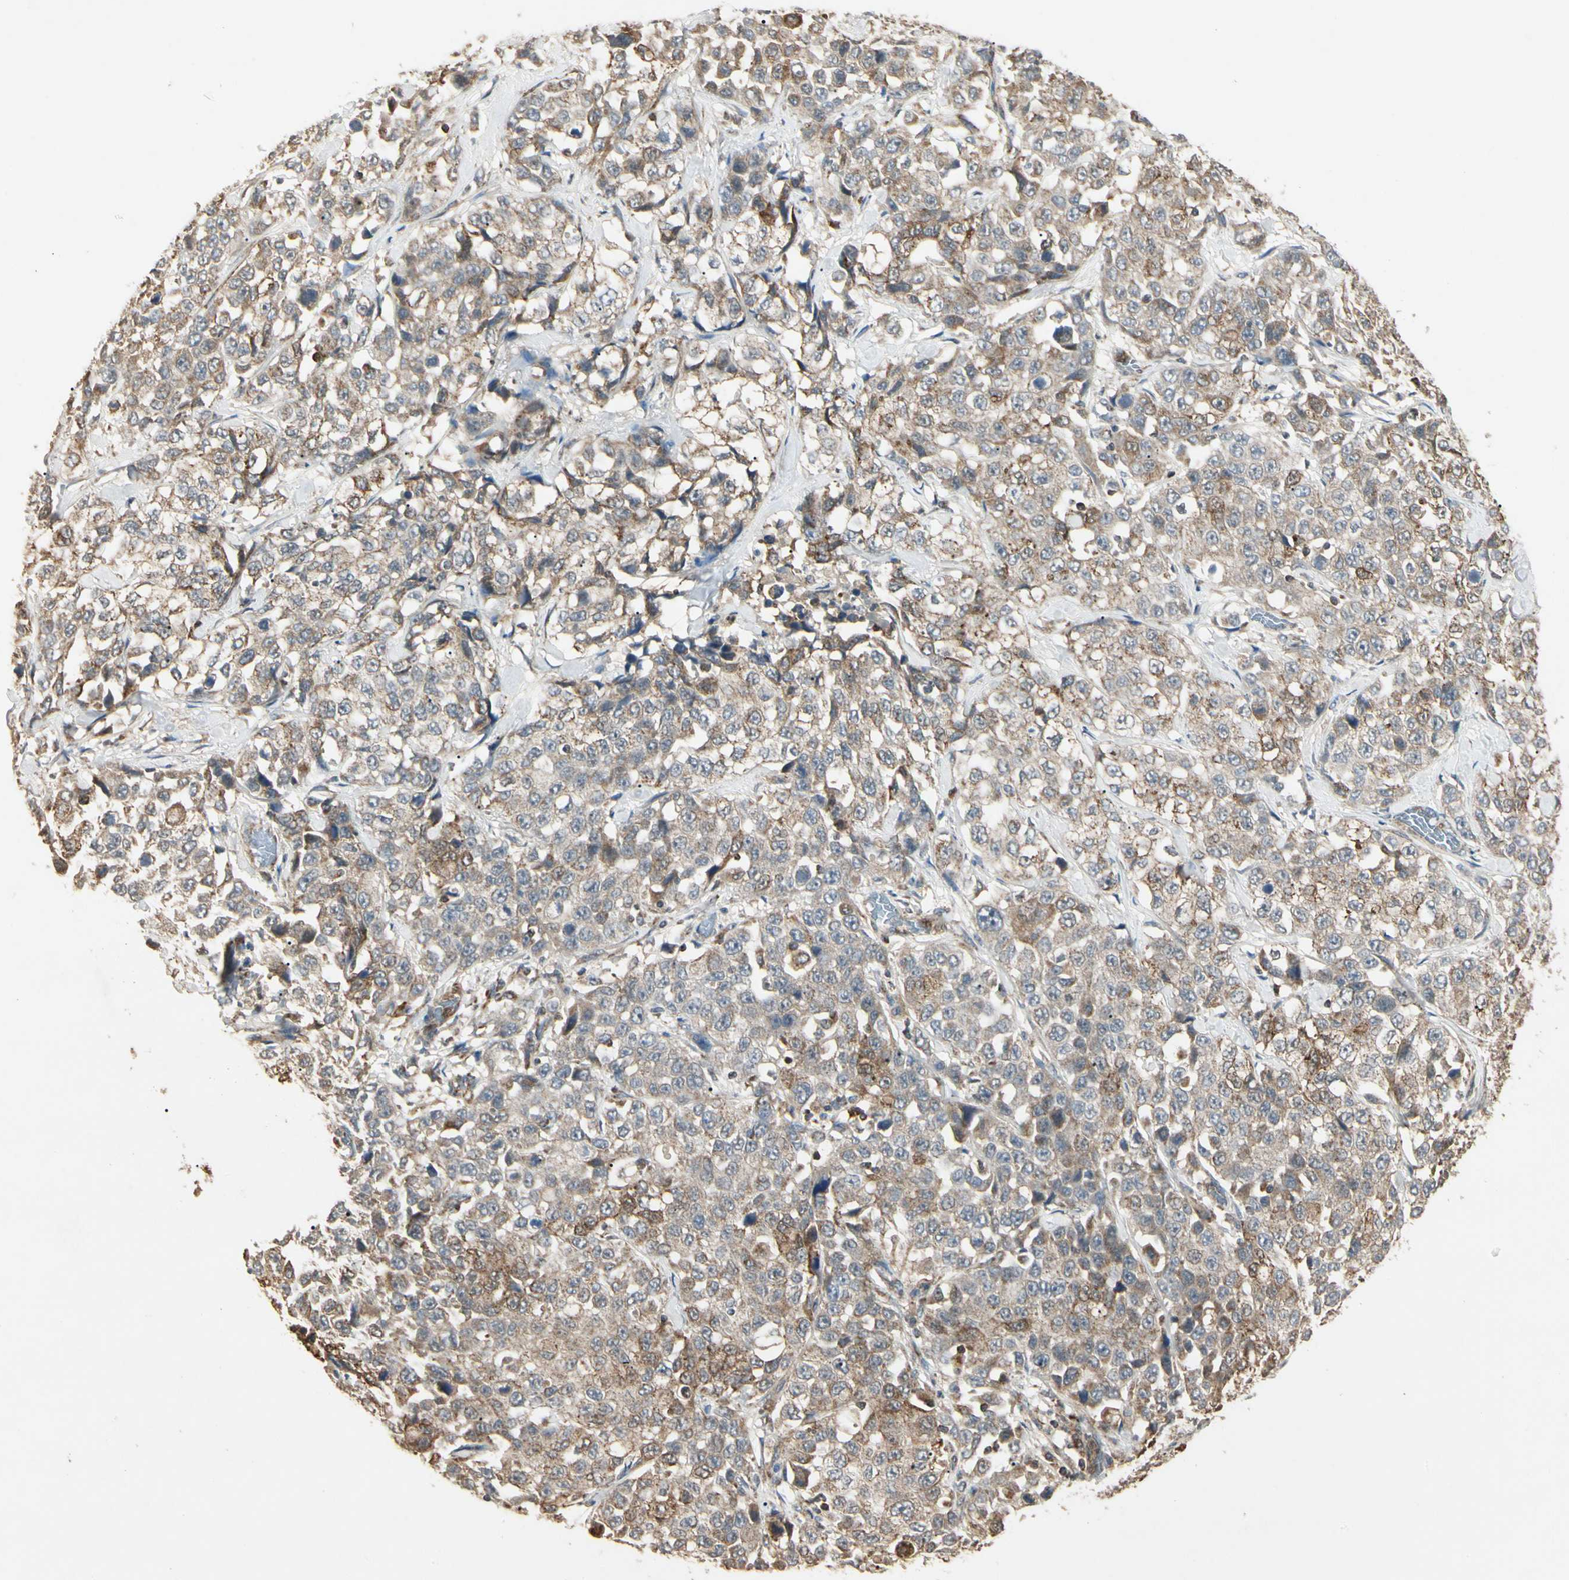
{"staining": {"intensity": "moderate", "quantity": ">75%", "location": "cytoplasmic/membranous"}, "tissue": "stomach cancer", "cell_type": "Tumor cells", "image_type": "cancer", "snomed": [{"axis": "morphology", "description": "Normal tissue, NOS"}, {"axis": "morphology", "description": "Adenocarcinoma, NOS"}, {"axis": "topography", "description": "Stomach"}], "caption": "A brown stain shows moderate cytoplasmic/membranous staining of a protein in adenocarcinoma (stomach) tumor cells.", "gene": "PRDX5", "patient": {"sex": "male", "age": 48}}